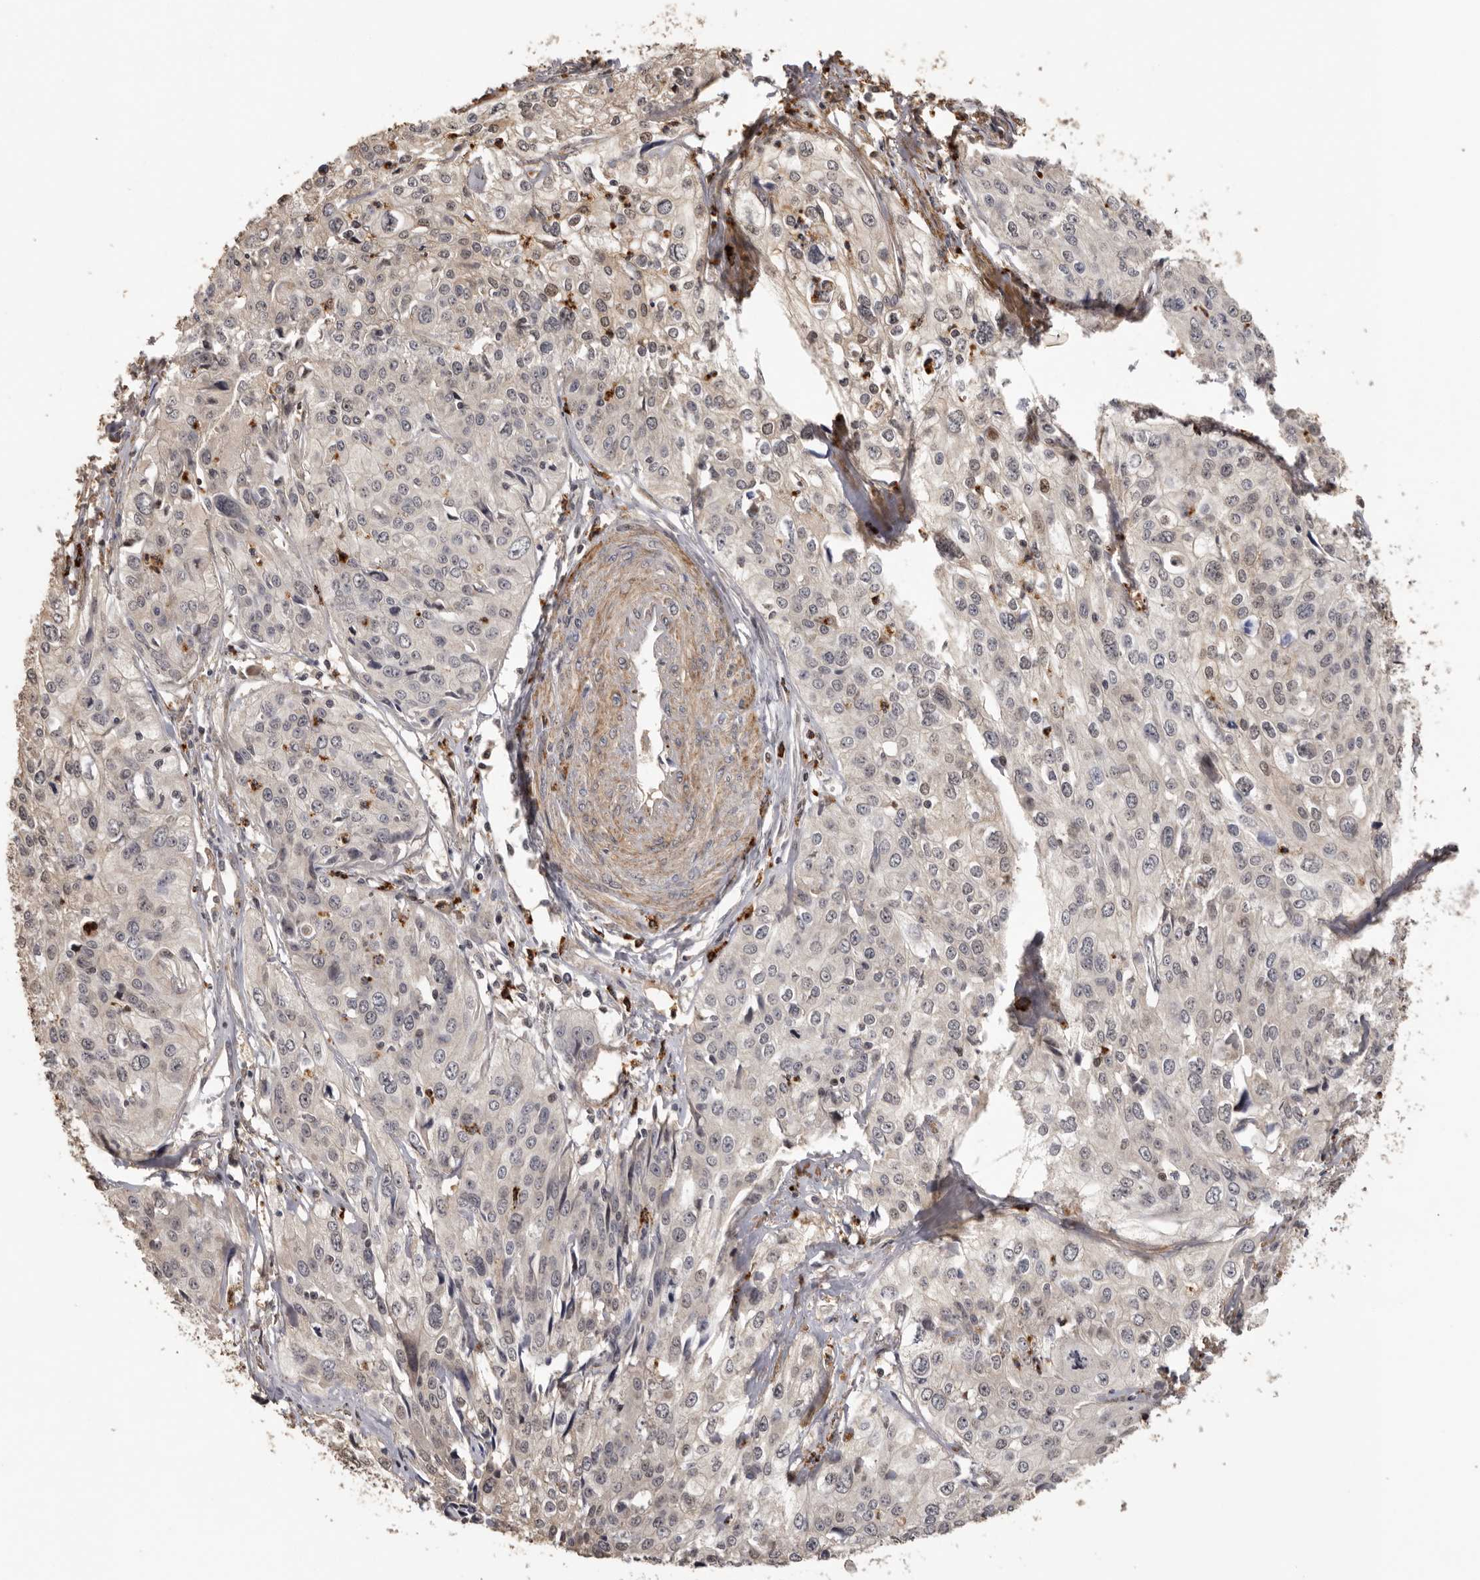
{"staining": {"intensity": "weak", "quantity": "<25%", "location": "nuclear"}, "tissue": "cervical cancer", "cell_type": "Tumor cells", "image_type": "cancer", "snomed": [{"axis": "morphology", "description": "Squamous cell carcinoma, NOS"}, {"axis": "topography", "description": "Cervix"}], "caption": "Cervical squamous cell carcinoma was stained to show a protein in brown. There is no significant expression in tumor cells.", "gene": "KIF2B", "patient": {"sex": "female", "age": 31}}